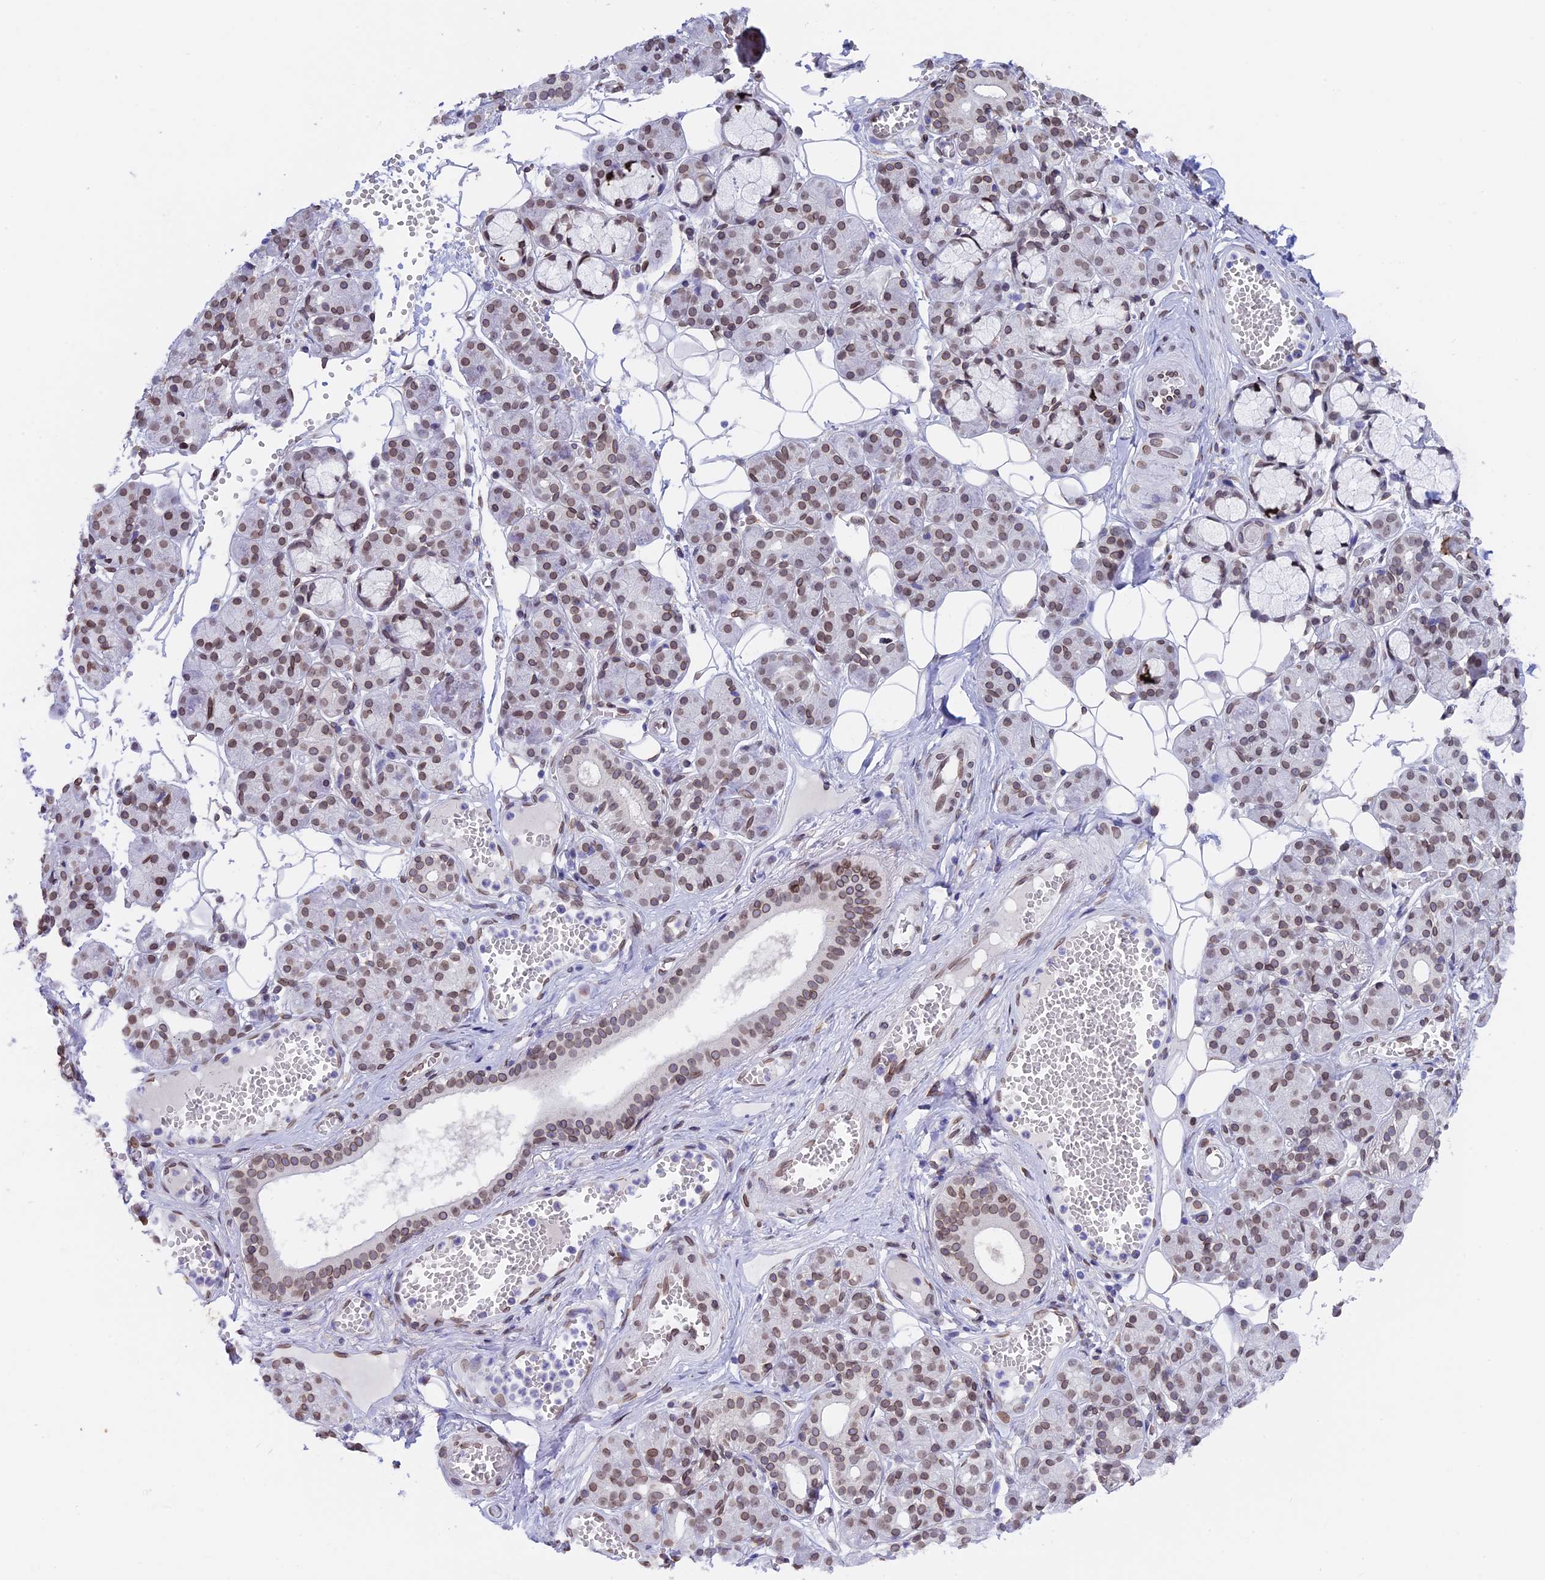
{"staining": {"intensity": "weak", "quantity": "25%-75%", "location": "cytoplasmic/membranous,nuclear"}, "tissue": "salivary gland", "cell_type": "Glandular cells", "image_type": "normal", "snomed": [{"axis": "morphology", "description": "Normal tissue, NOS"}, {"axis": "topography", "description": "Salivary gland"}], "caption": "This is an image of IHC staining of normal salivary gland, which shows weak positivity in the cytoplasmic/membranous,nuclear of glandular cells.", "gene": "TMPRSS7", "patient": {"sex": "male", "age": 63}}